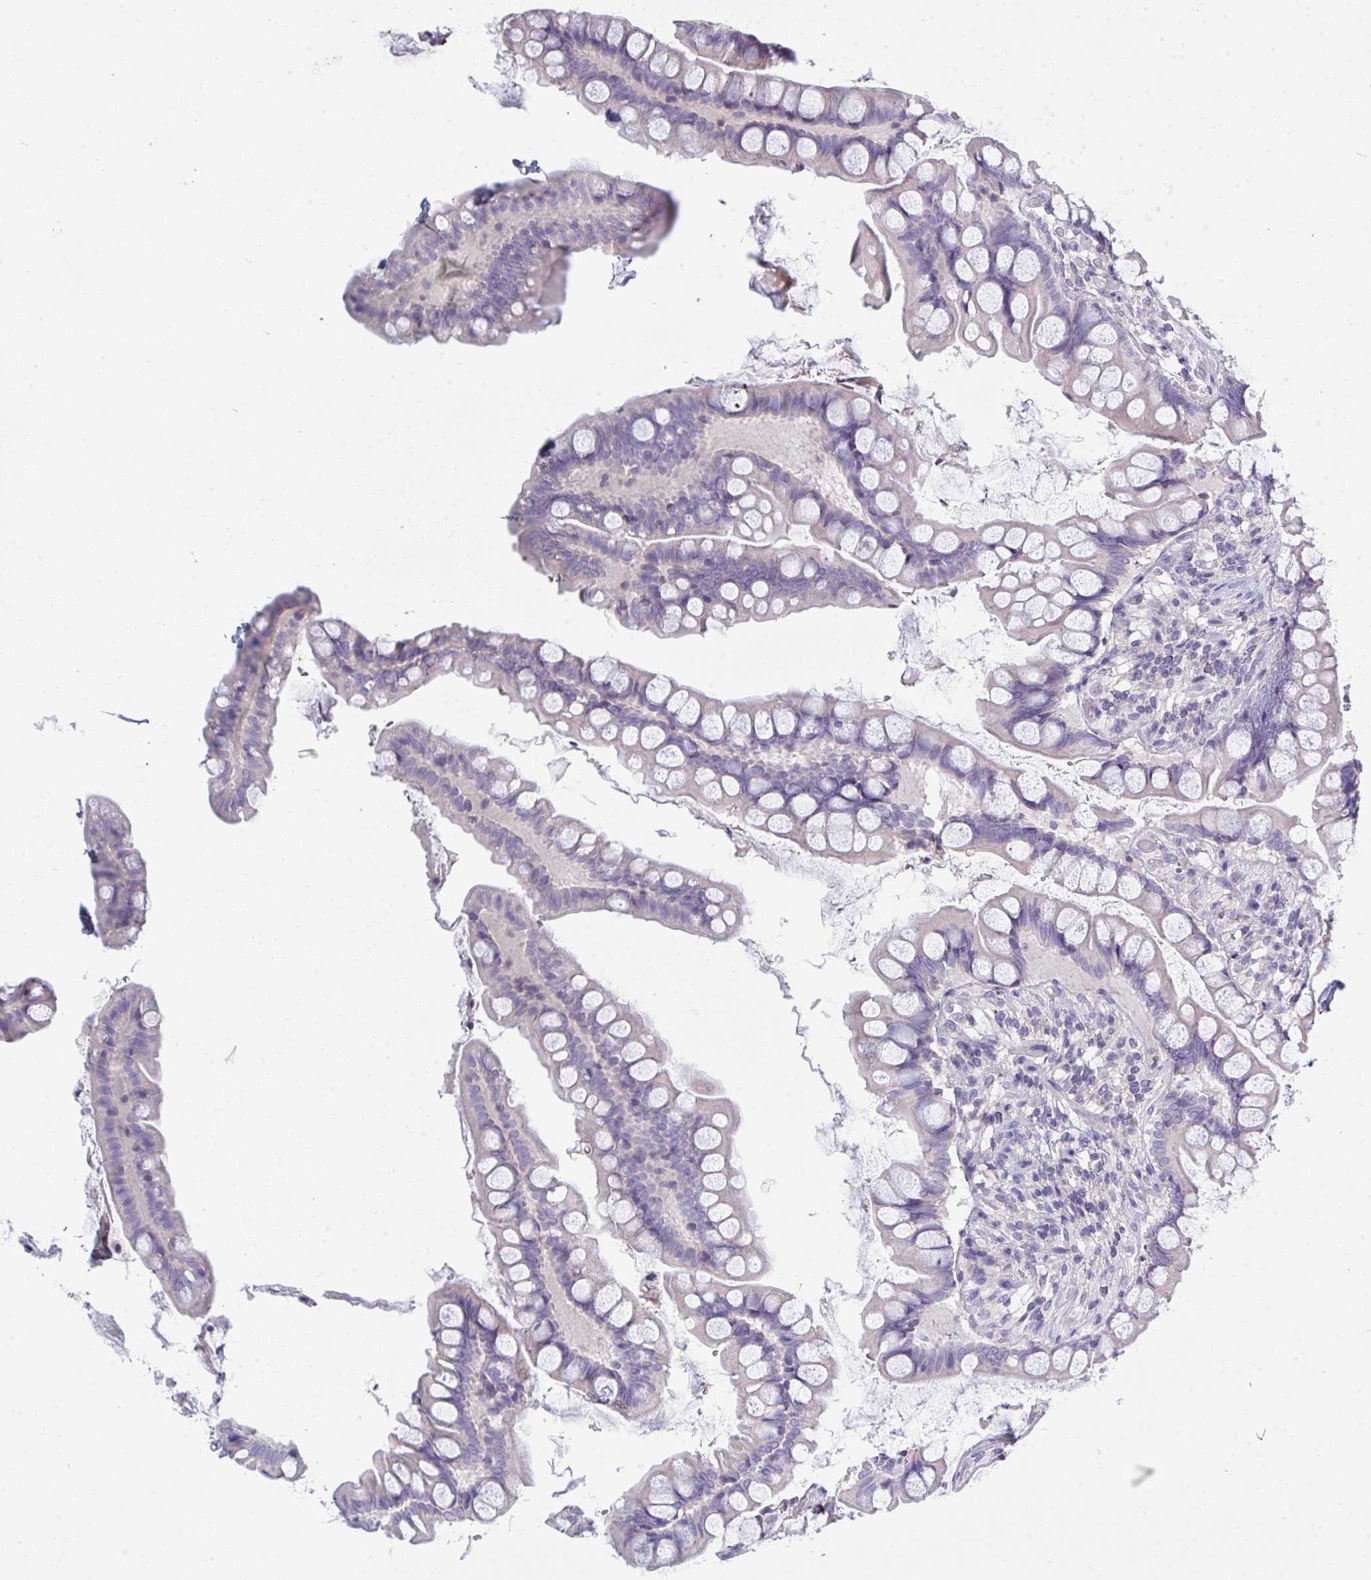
{"staining": {"intensity": "negative", "quantity": "none", "location": "none"}, "tissue": "small intestine", "cell_type": "Glandular cells", "image_type": "normal", "snomed": [{"axis": "morphology", "description": "Normal tissue, NOS"}, {"axis": "topography", "description": "Small intestine"}], "caption": "Immunohistochemistry of benign small intestine demonstrates no staining in glandular cells.", "gene": "LRRC58", "patient": {"sex": "male", "age": 70}}